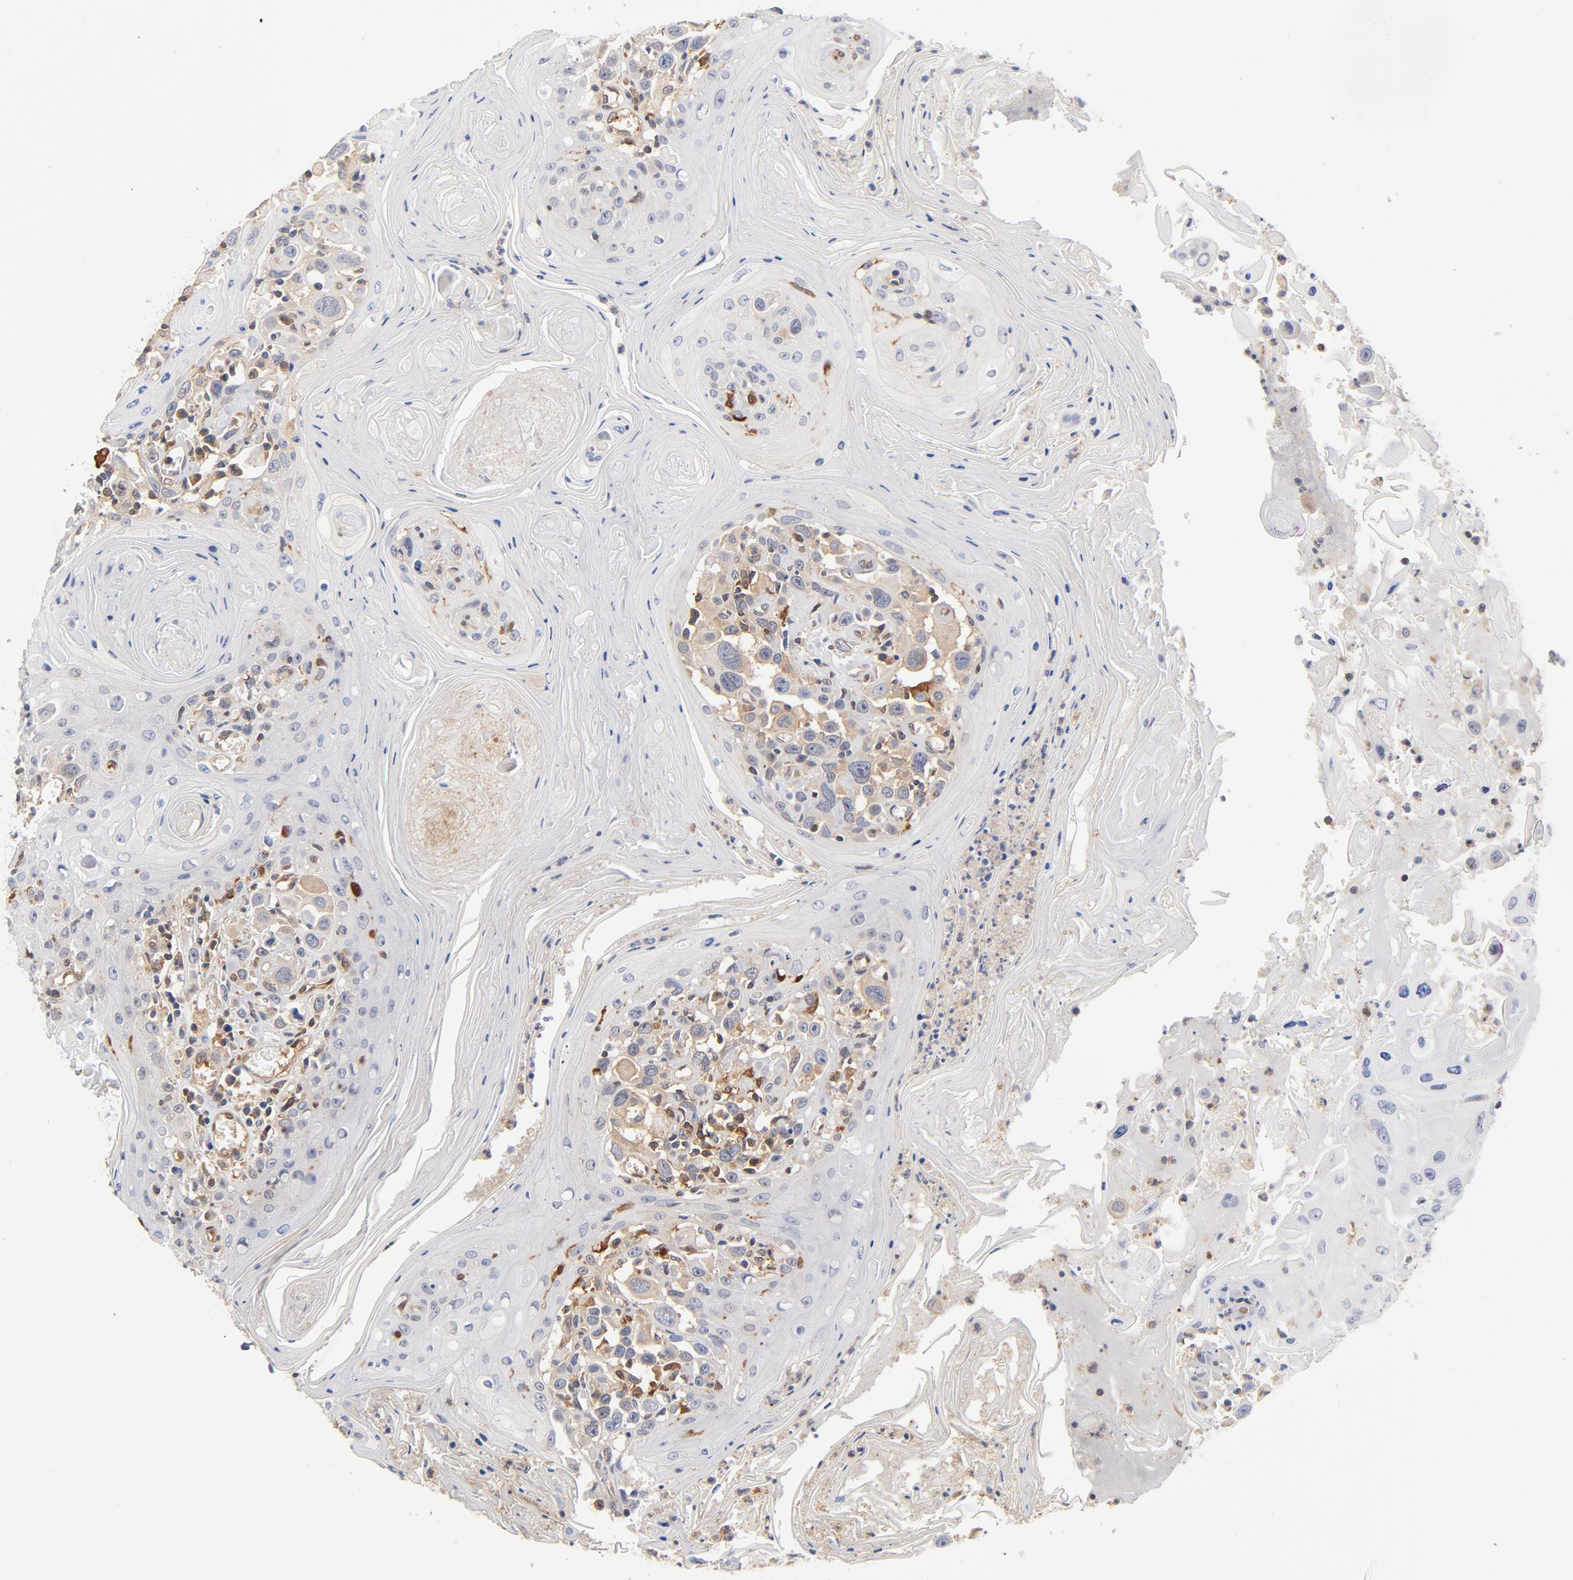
{"staining": {"intensity": "negative", "quantity": "none", "location": "none"}, "tissue": "head and neck cancer", "cell_type": "Tumor cells", "image_type": "cancer", "snomed": [{"axis": "morphology", "description": "Squamous cell carcinoma, NOS"}, {"axis": "topography", "description": "Oral tissue"}, {"axis": "topography", "description": "Head-Neck"}], "caption": "A photomicrograph of head and neck cancer (squamous cell carcinoma) stained for a protein reveals no brown staining in tumor cells. The staining was performed using DAB (3,3'-diaminobenzidine) to visualize the protein expression in brown, while the nuclei were stained in blue with hematoxylin (Magnification: 20x).", "gene": "ASMTL", "patient": {"sex": "female", "age": 76}}